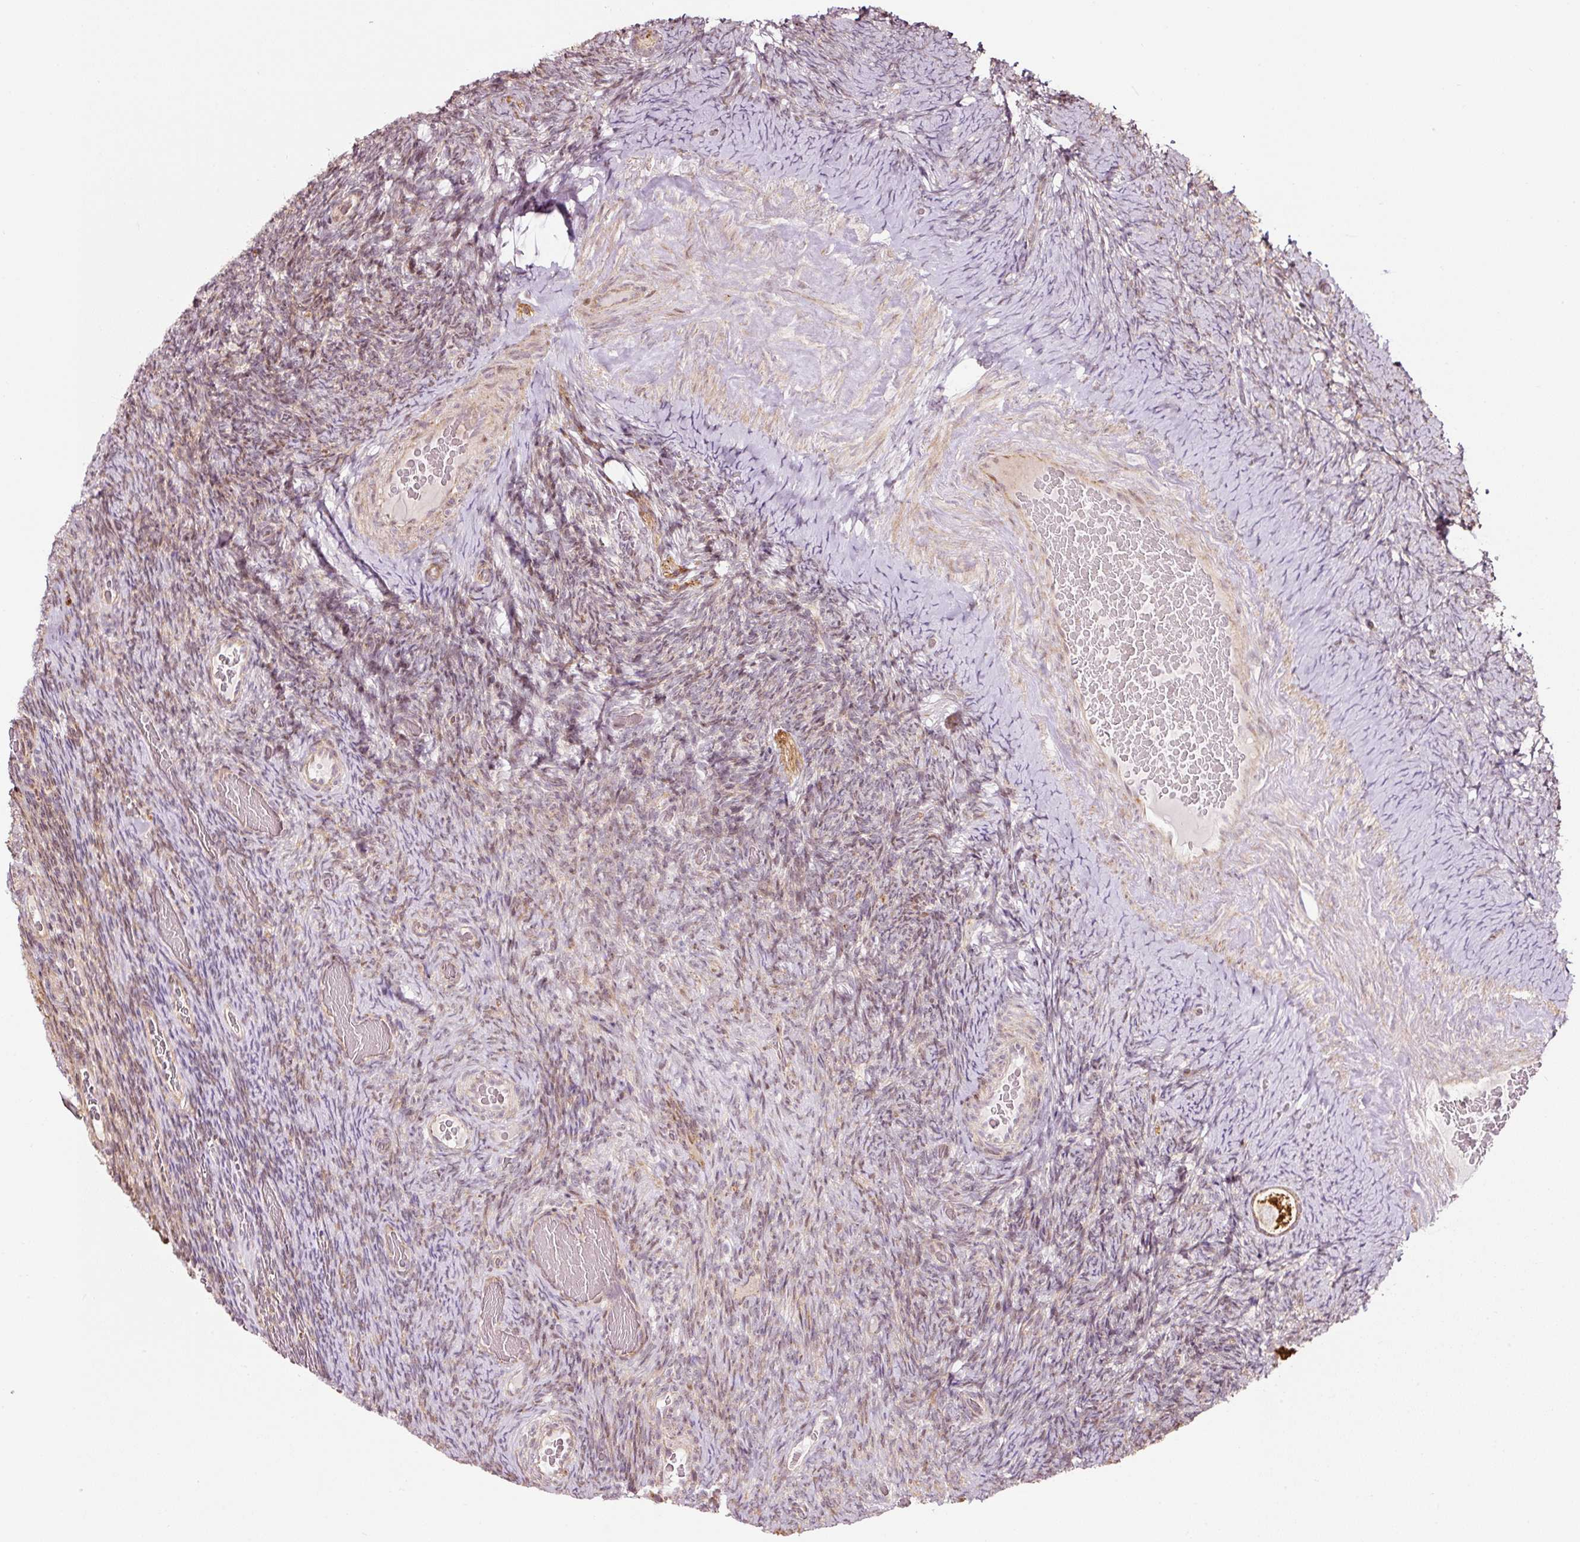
{"staining": {"intensity": "strong", "quantity": ">75%", "location": "cytoplasmic/membranous"}, "tissue": "ovary", "cell_type": "Follicle cells", "image_type": "normal", "snomed": [{"axis": "morphology", "description": "Normal tissue, NOS"}, {"axis": "topography", "description": "Ovary"}], "caption": "A brown stain labels strong cytoplasmic/membranous expression of a protein in follicle cells of benign human ovary.", "gene": "ETF1", "patient": {"sex": "female", "age": 34}}